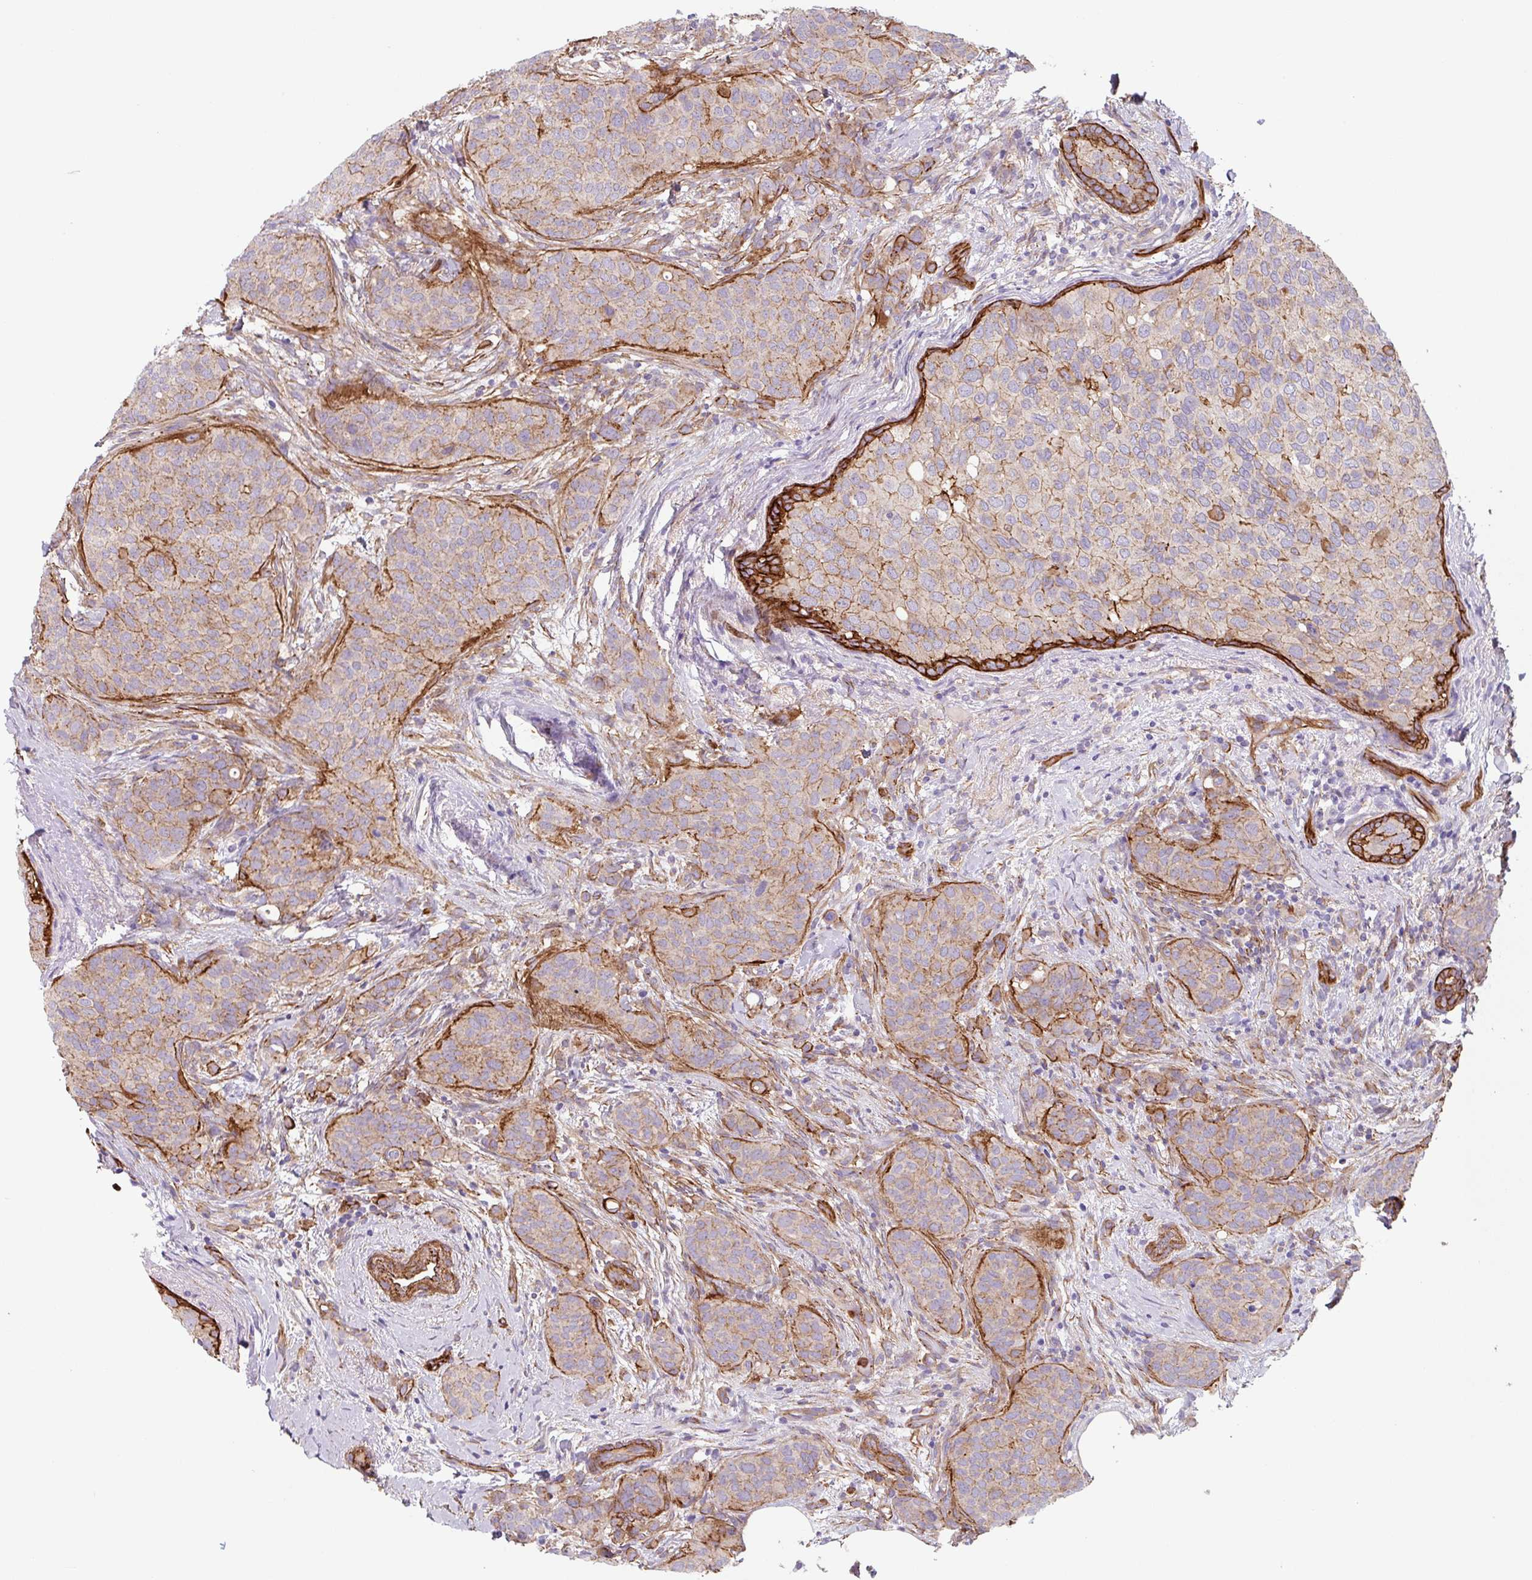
{"staining": {"intensity": "weak", "quantity": ">75%", "location": "cytoplasmic/membranous"}, "tissue": "breast cancer", "cell_type": "Tumor cells", "image_type": "cancer", "snomed": [{"axis": "morphology", "description": "Duct carcinoma"}, {"axis": "topography", "description": "Breast"}], "caption": "Protein expression analysis of human breast cancer reveals weak cytoplasmic/membranous expression in approximately >75% of tumor cells.", "gene": "DHFR2", "patient": {"sex": "female", "age": 47}}